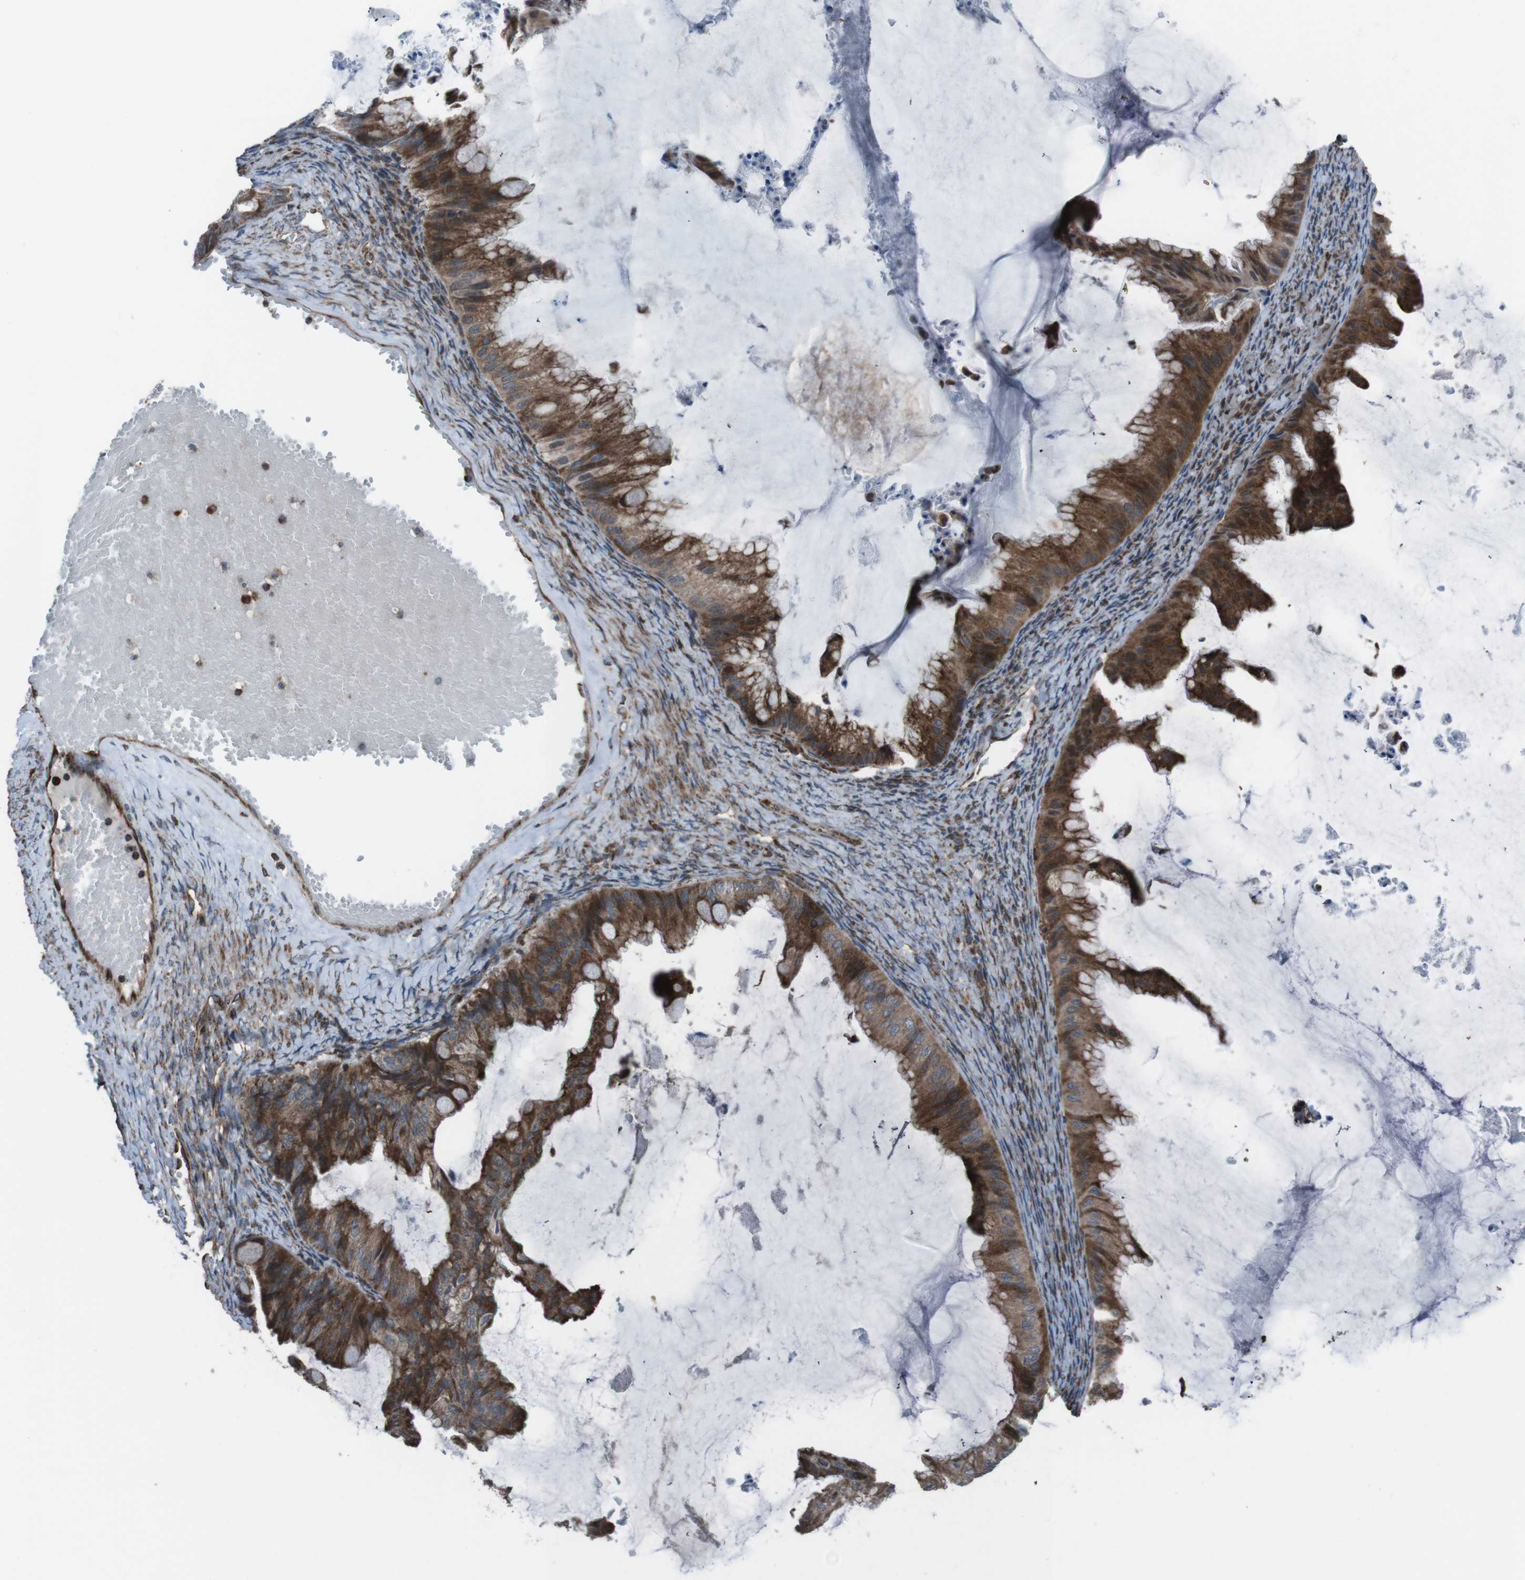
{"staining": {"intensity": "strong", "quantity": ">75%", "location": "cytoplasmic/membranous"}, "tissue": "ovarian cancer", "cell_type": "Tumor cells", "image_type": "cancer", "snomed": [{"axis": "morphology", "description": "Cystadenocarcinoma, mucinous, NOS"}, {"axis": "topography", "description": "Ovary"}], "caption": "Immunohistochemistry (IHC) of human ovarian mucinous cystadenocarcinoma exhibits high levels of strong cytoplasmic/membranous positivity in about >75% of tumor cells.", "gene": "GIMAP8", "patient": {"sex": "female", "age": 61}}